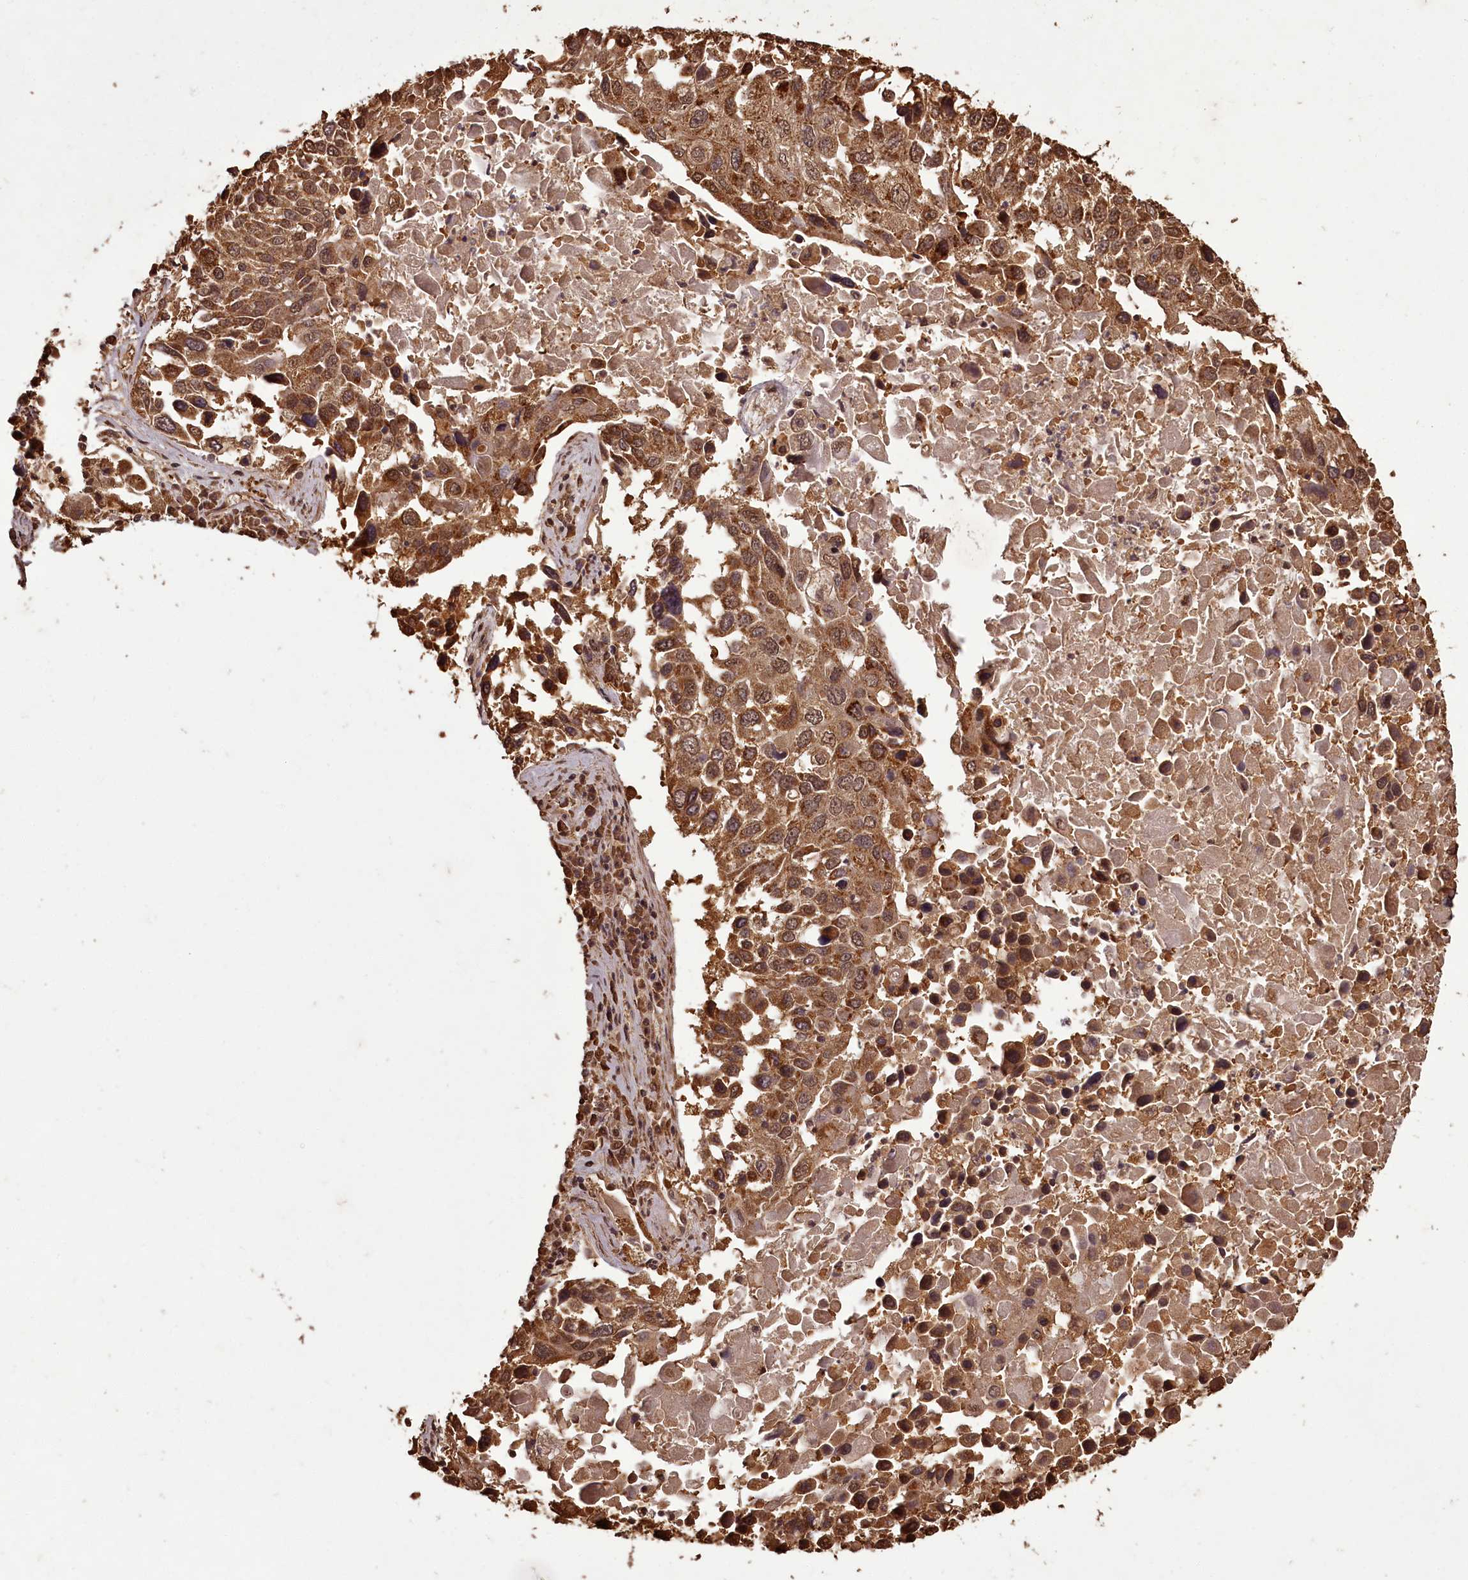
{"staining": {"intensity": "moderate", "quantity": ">75%", "location": "cytoplasmic/membranous"}, "tissue": "lung cancer", "cell_type": "Tumor cells", "image_type": "cancer", "snomed": [{"axis": "morphology", "description": "Squamous cell carcinoma, NOS"}, {"axis": "topography", "description": "Lung"}], "caption": "This is an image of immunohistochemistry (IHC) staining of lung cancer, which shows moderate expression in the cytoplasmic/membranous of tumor cells.", "gene": "NPRL2", "patient": {"sex": "male", "age": 65}}